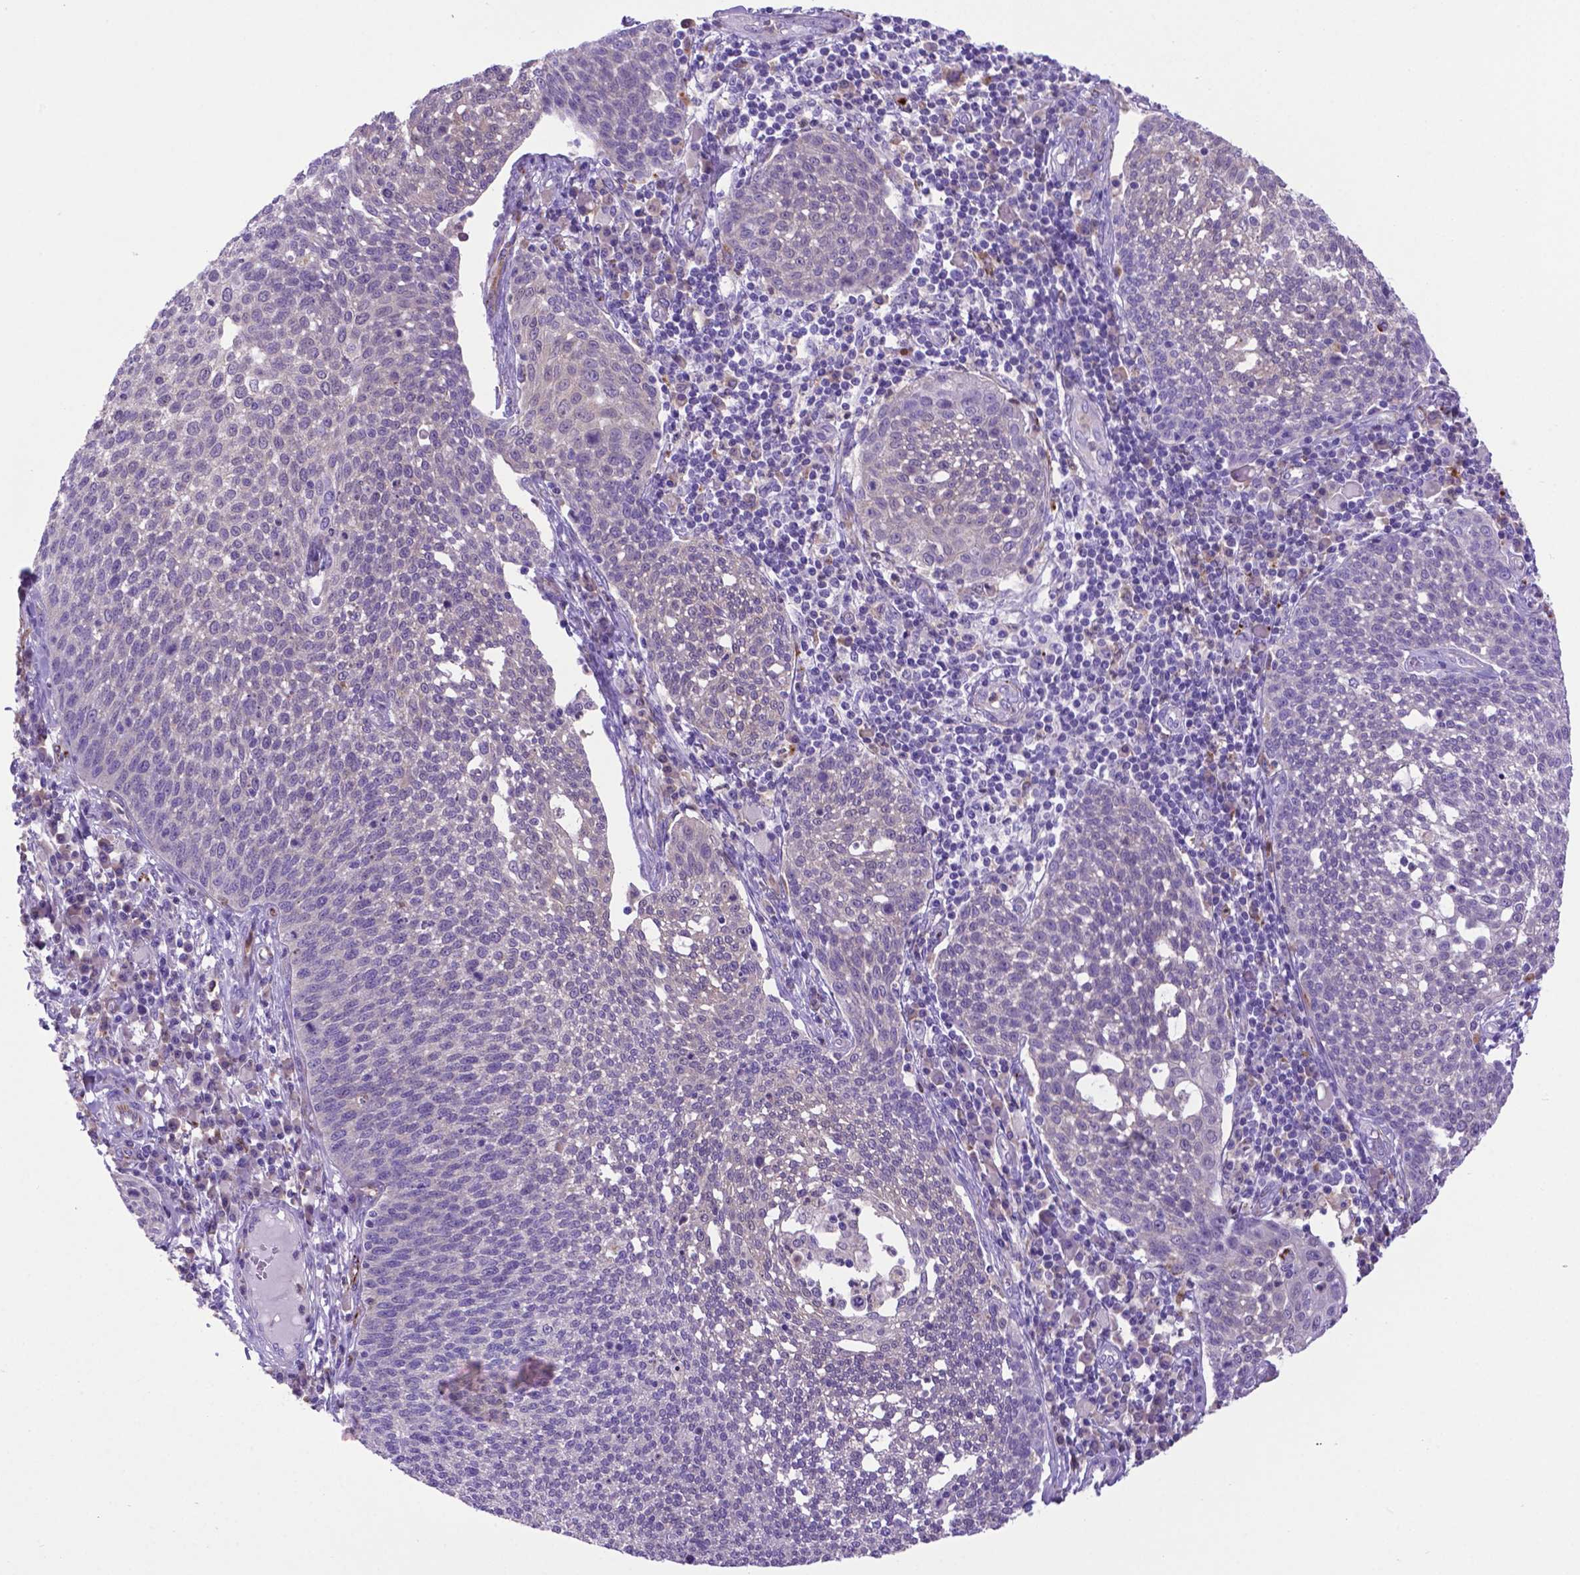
{"staining": {"intensity": "negative", "quantity": "none", "location": "none"}, "tissue": "cervical cancer", "cell_type": "Tumor cells", "image_type": "cancer", "snomed": [{"axis": "morphology", "description": "Squamous cell carcinoma, NOS"}, {"axis": "topography", "description": "Cervix"}], "caption": "Cervical cancer (squamous cell carcinoma) stained for a protein using immunohistochemistry (IHC) exhibits no staining tumor cells.", "gene": "LZTR1", "patient": {"sex": "female", "age": 34}}